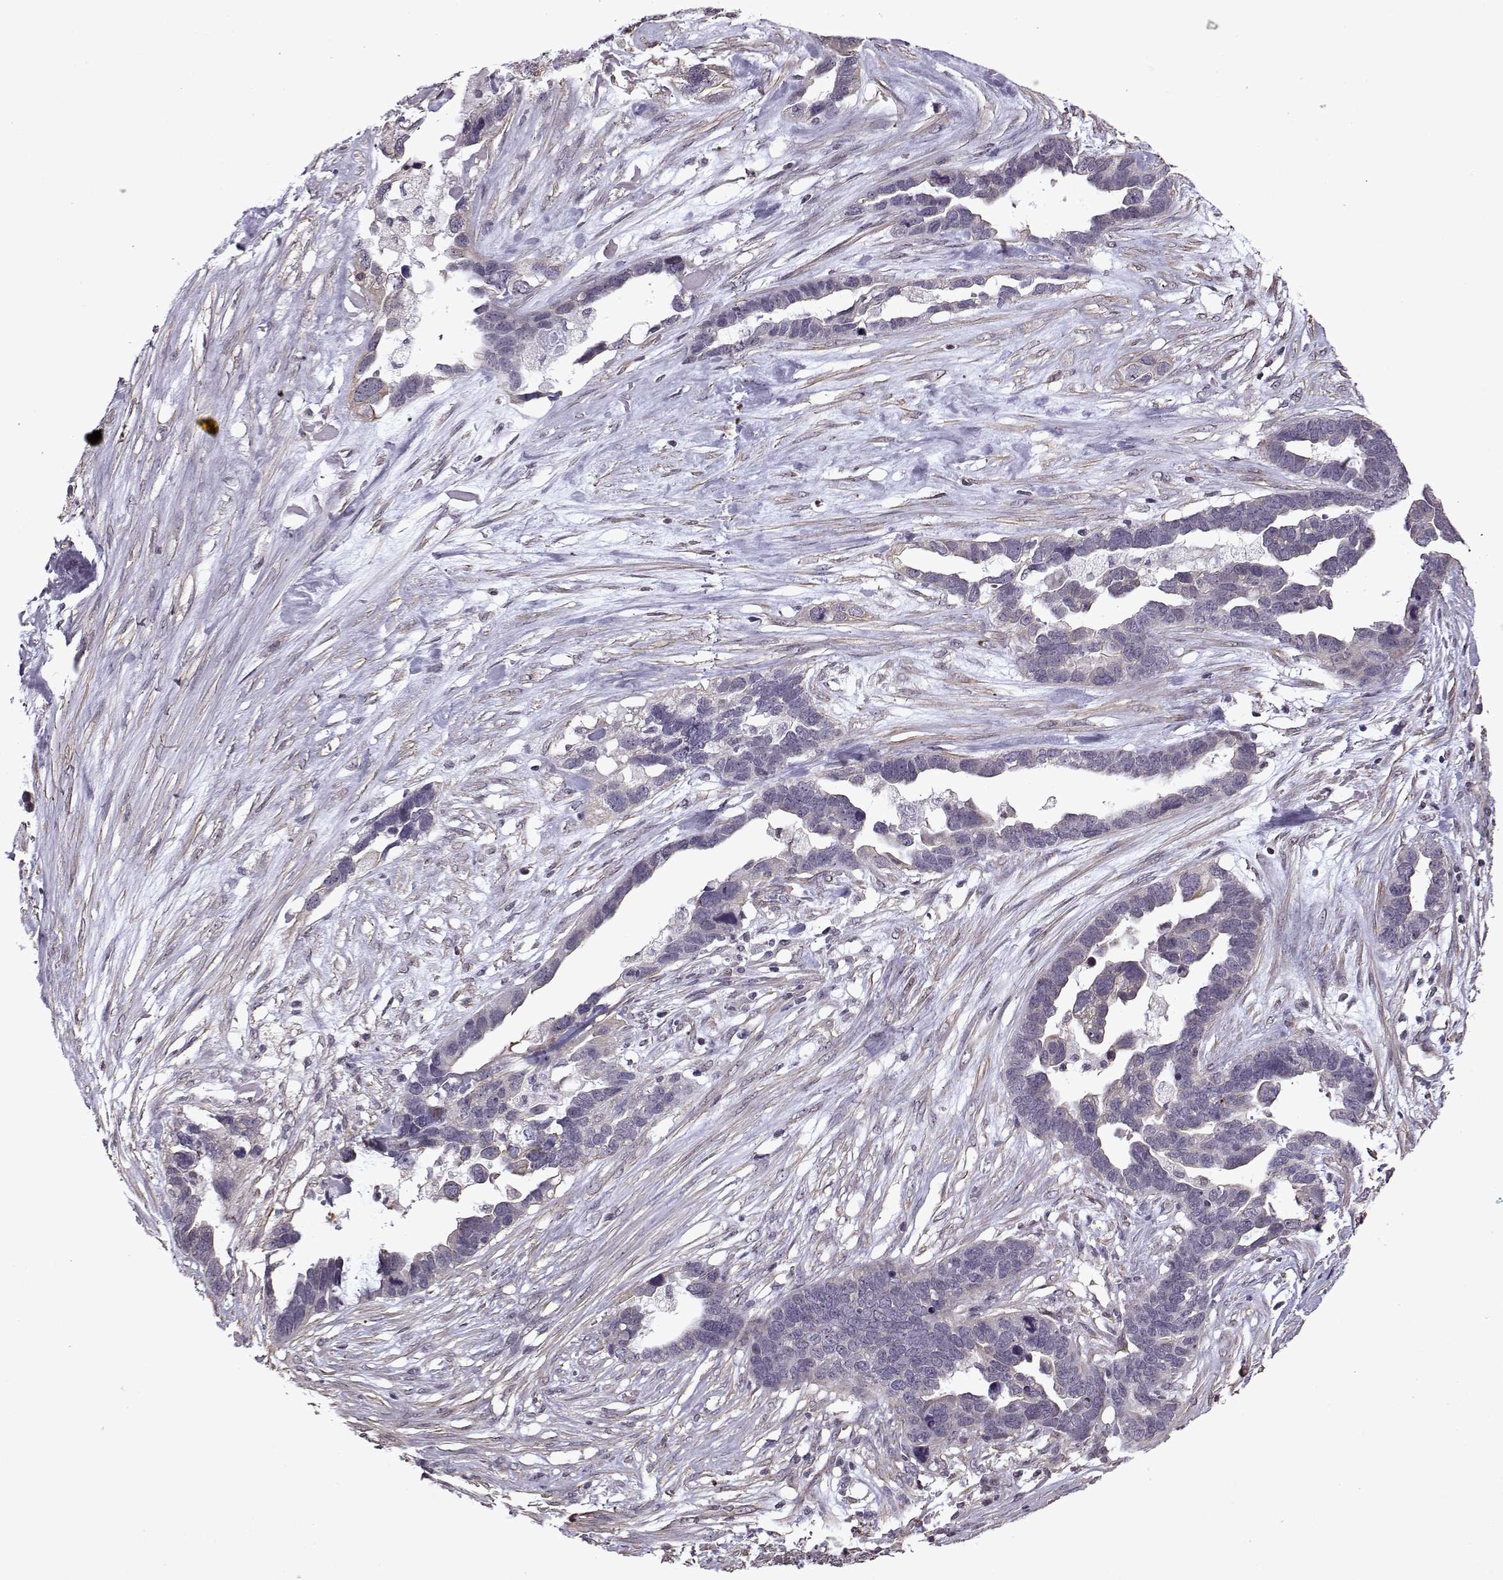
{"staining": {"intensity": "negative", "quantity": "none", "location": "none"}, "tissue": "ovarian cancer", "cell_type": "Tumor cells", "image_type": "cancer", "snomed": [{"axis": "morphology", "description": "Cystadenocarcinoma, serous, NOS"}, {"axis": "topography", "description": "Ovary"}], "caption": "Immunohistochemical staining of human serous cystadenocarcinoma (ovarian) reveals no significant expression in tumor cells. The staining is performed using DAB brown chromogen with nuclei counter-stained in using hematoxylin.", "gene": "KRT9", "patient": {"sex": "female", "age": 54}}